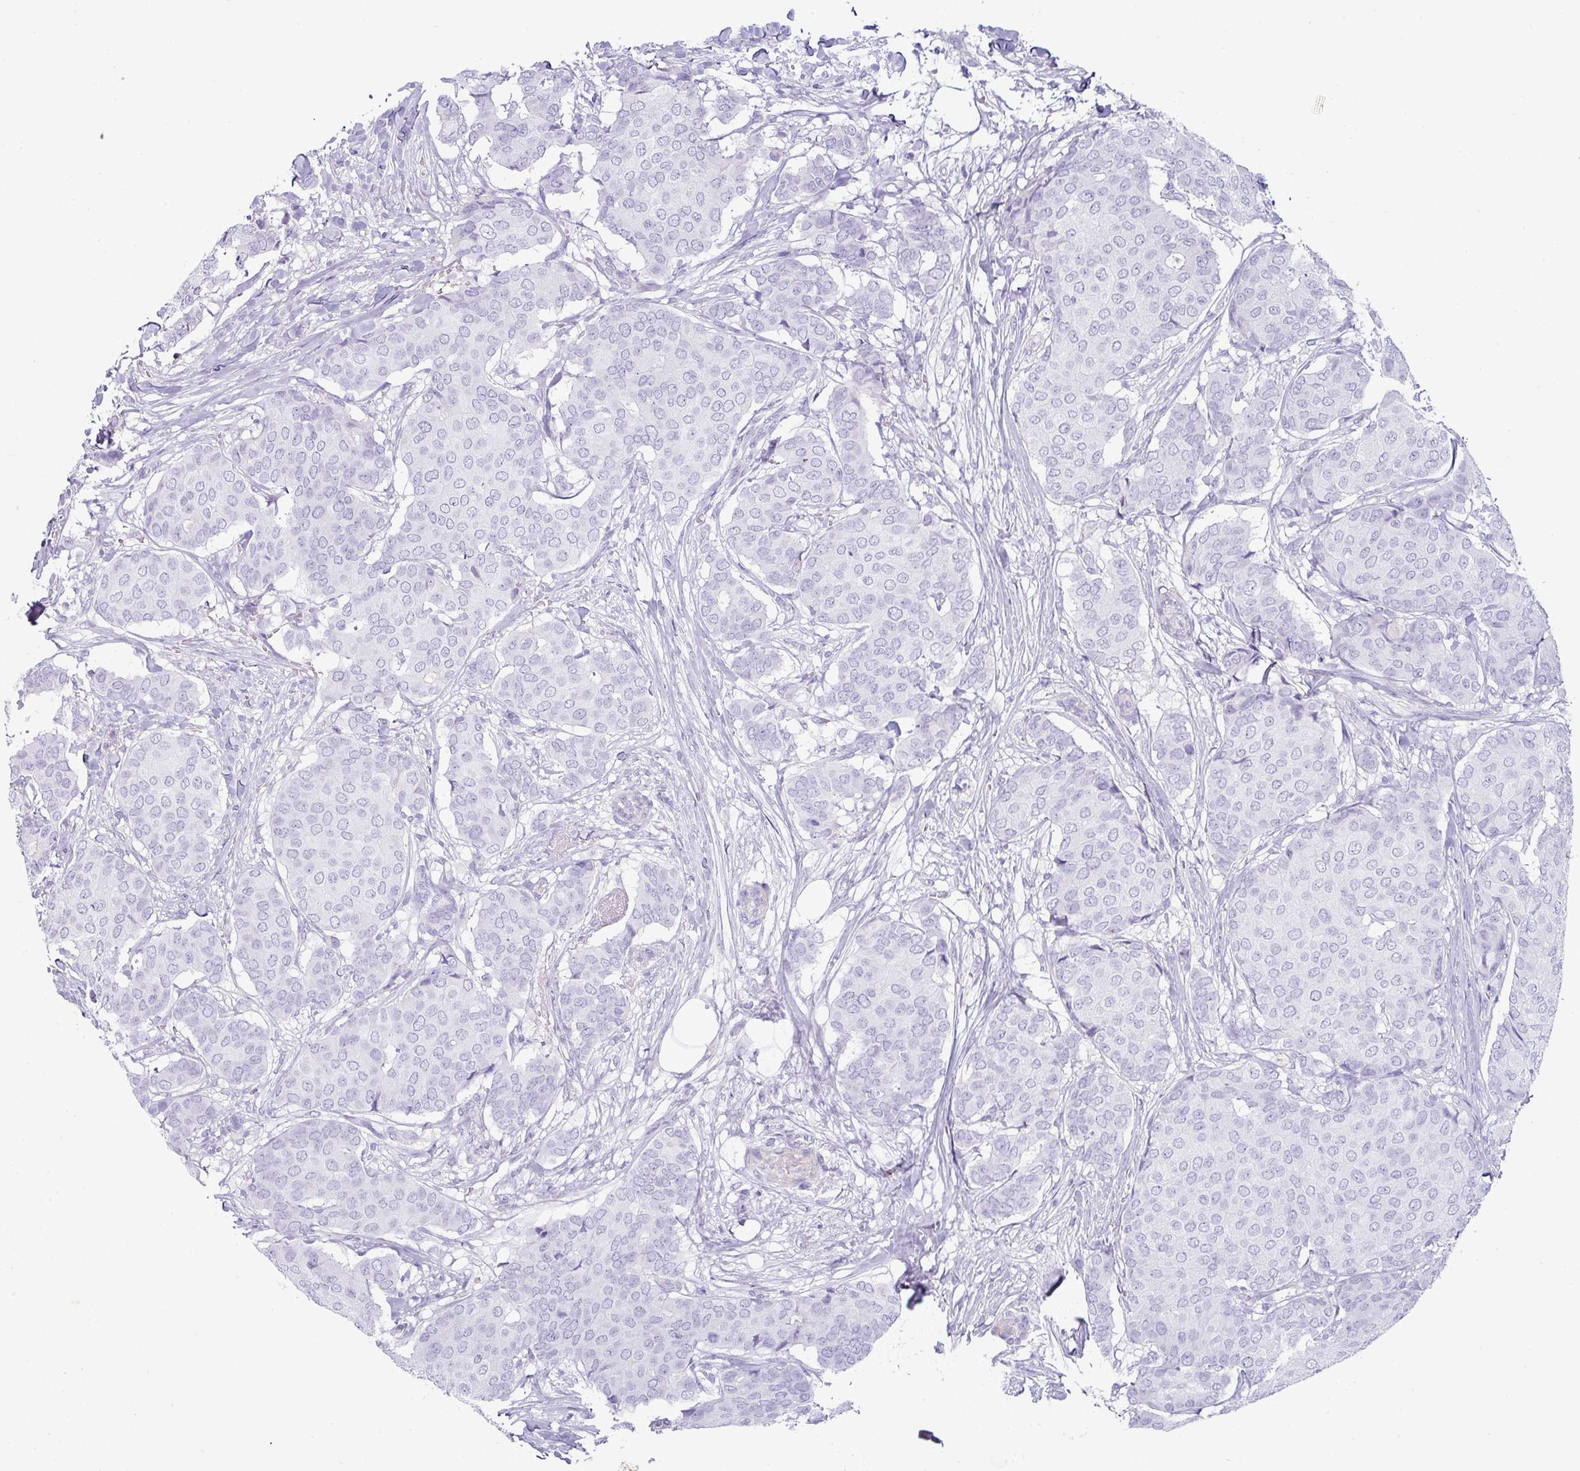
{"staining": {"intensity": "negative", "quantity": "none", "location": "none"}, "tissue": "breast cancer", "cell_type": "Tumor cells", "image_type": "cancer", "snomed": [{"axis": "morphology", "description": "Duct carcinoma"}, {"axis": "topography", "description": "Breast"}], "caption": "Immunohistochemistry (IHC) micrograph of neoplastic tissue: human breast cancer (intraductal carcinoma) stained with DAB (3,3'-diaminobenzidine) exhibits no significant protein expression in tumor cells.", "gene": "VCX2", "patient": {"sex": "female", "age": 75}}